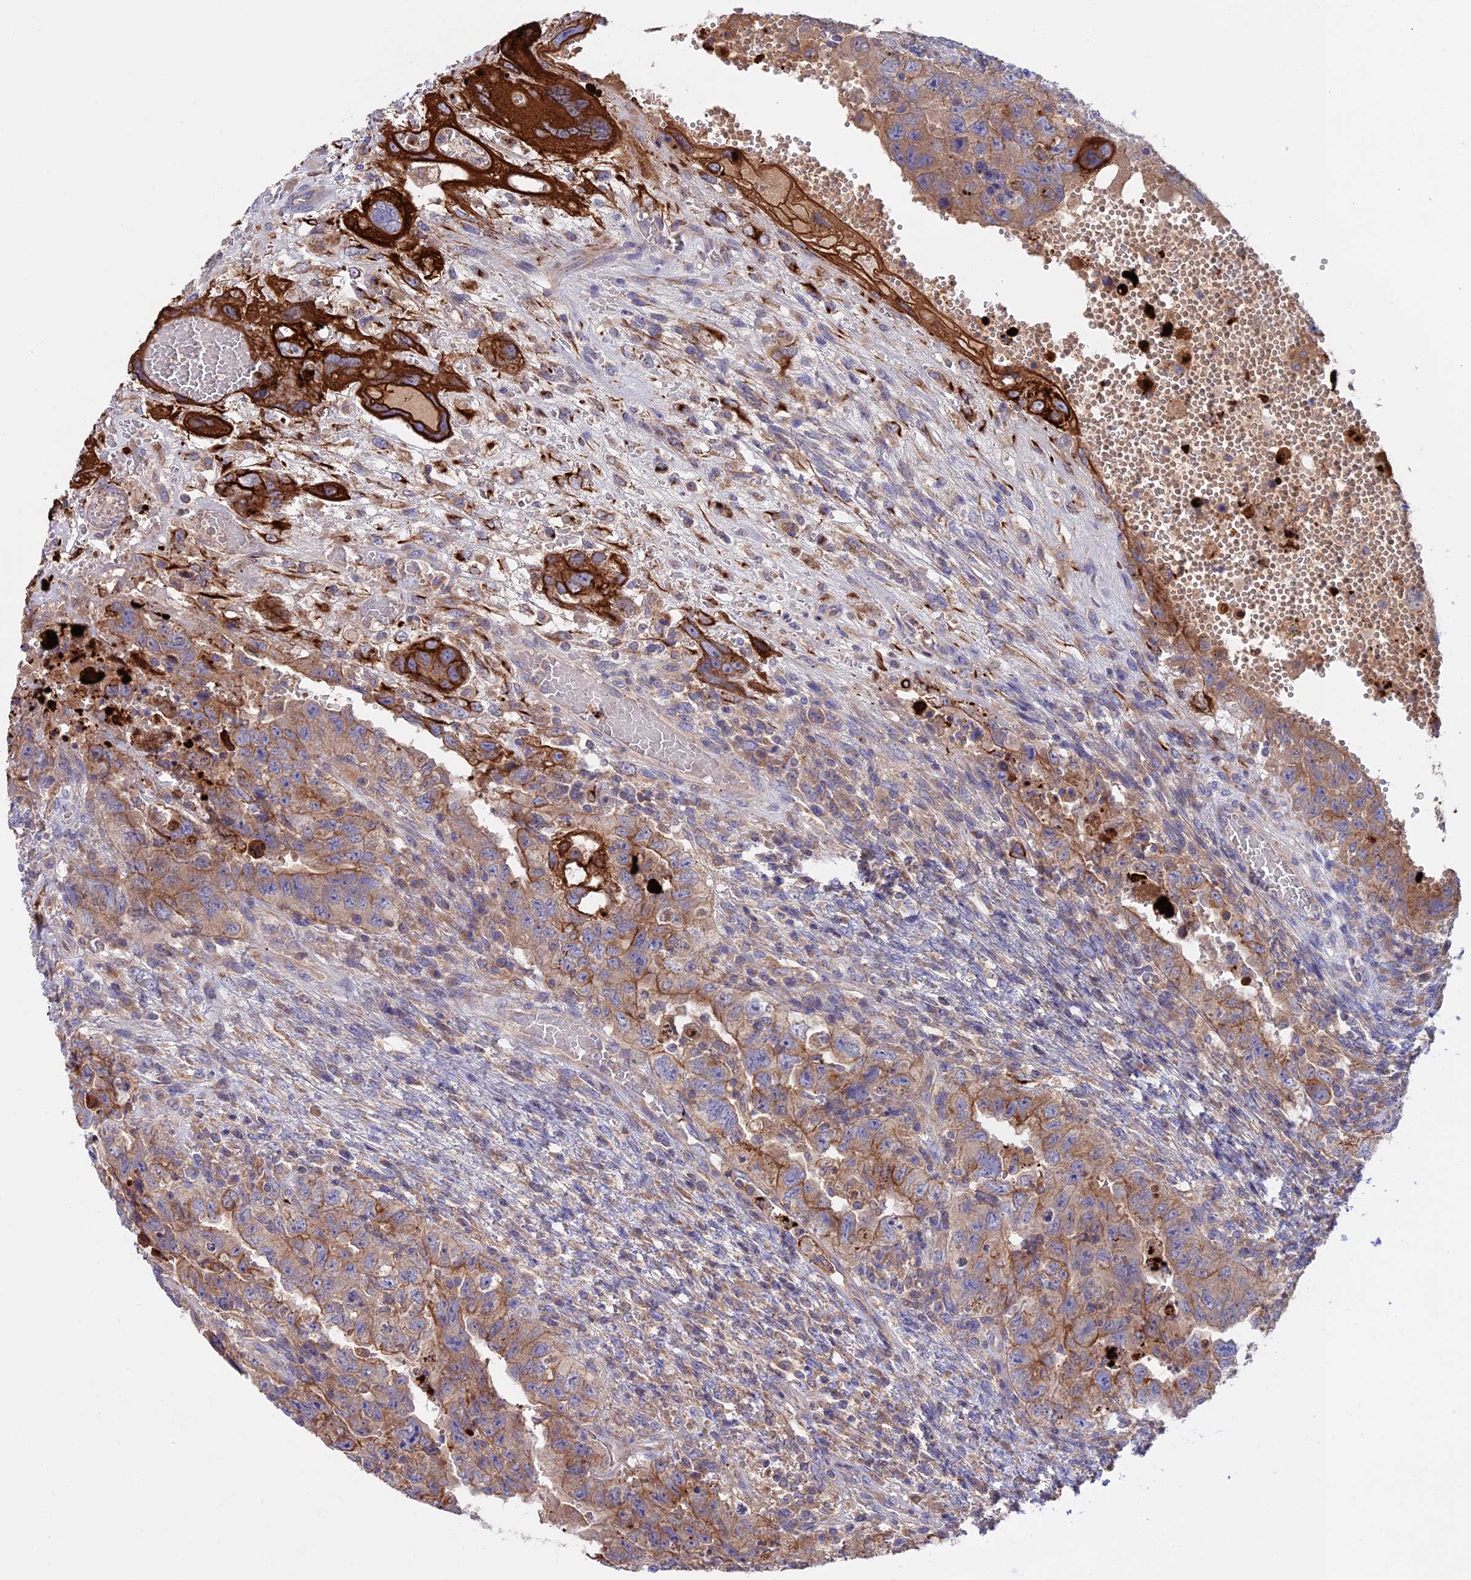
{"staining": {"intensity": "strong", "quantity": "<25%", "location": "cytoplasmic/membranous"}, "tissue": "testis cancer", "cell_type": "Tumor cells", "image_type": "cancer", "snomed": [{"axis": "morphology", "description": "Carcinoma, Embryonal, NOS"}, {"axis": "topography", "description": "Testis"}], "caption": "The immunohistochemical stain highlights strong cytoplasmic/membranous expression in tumor cells of testis cancer tissue. (Brightfield microscopy of DAB IHC at high magnification).", "gene": "PTPN9", "patient": {"sex": "male", "age": 26}}